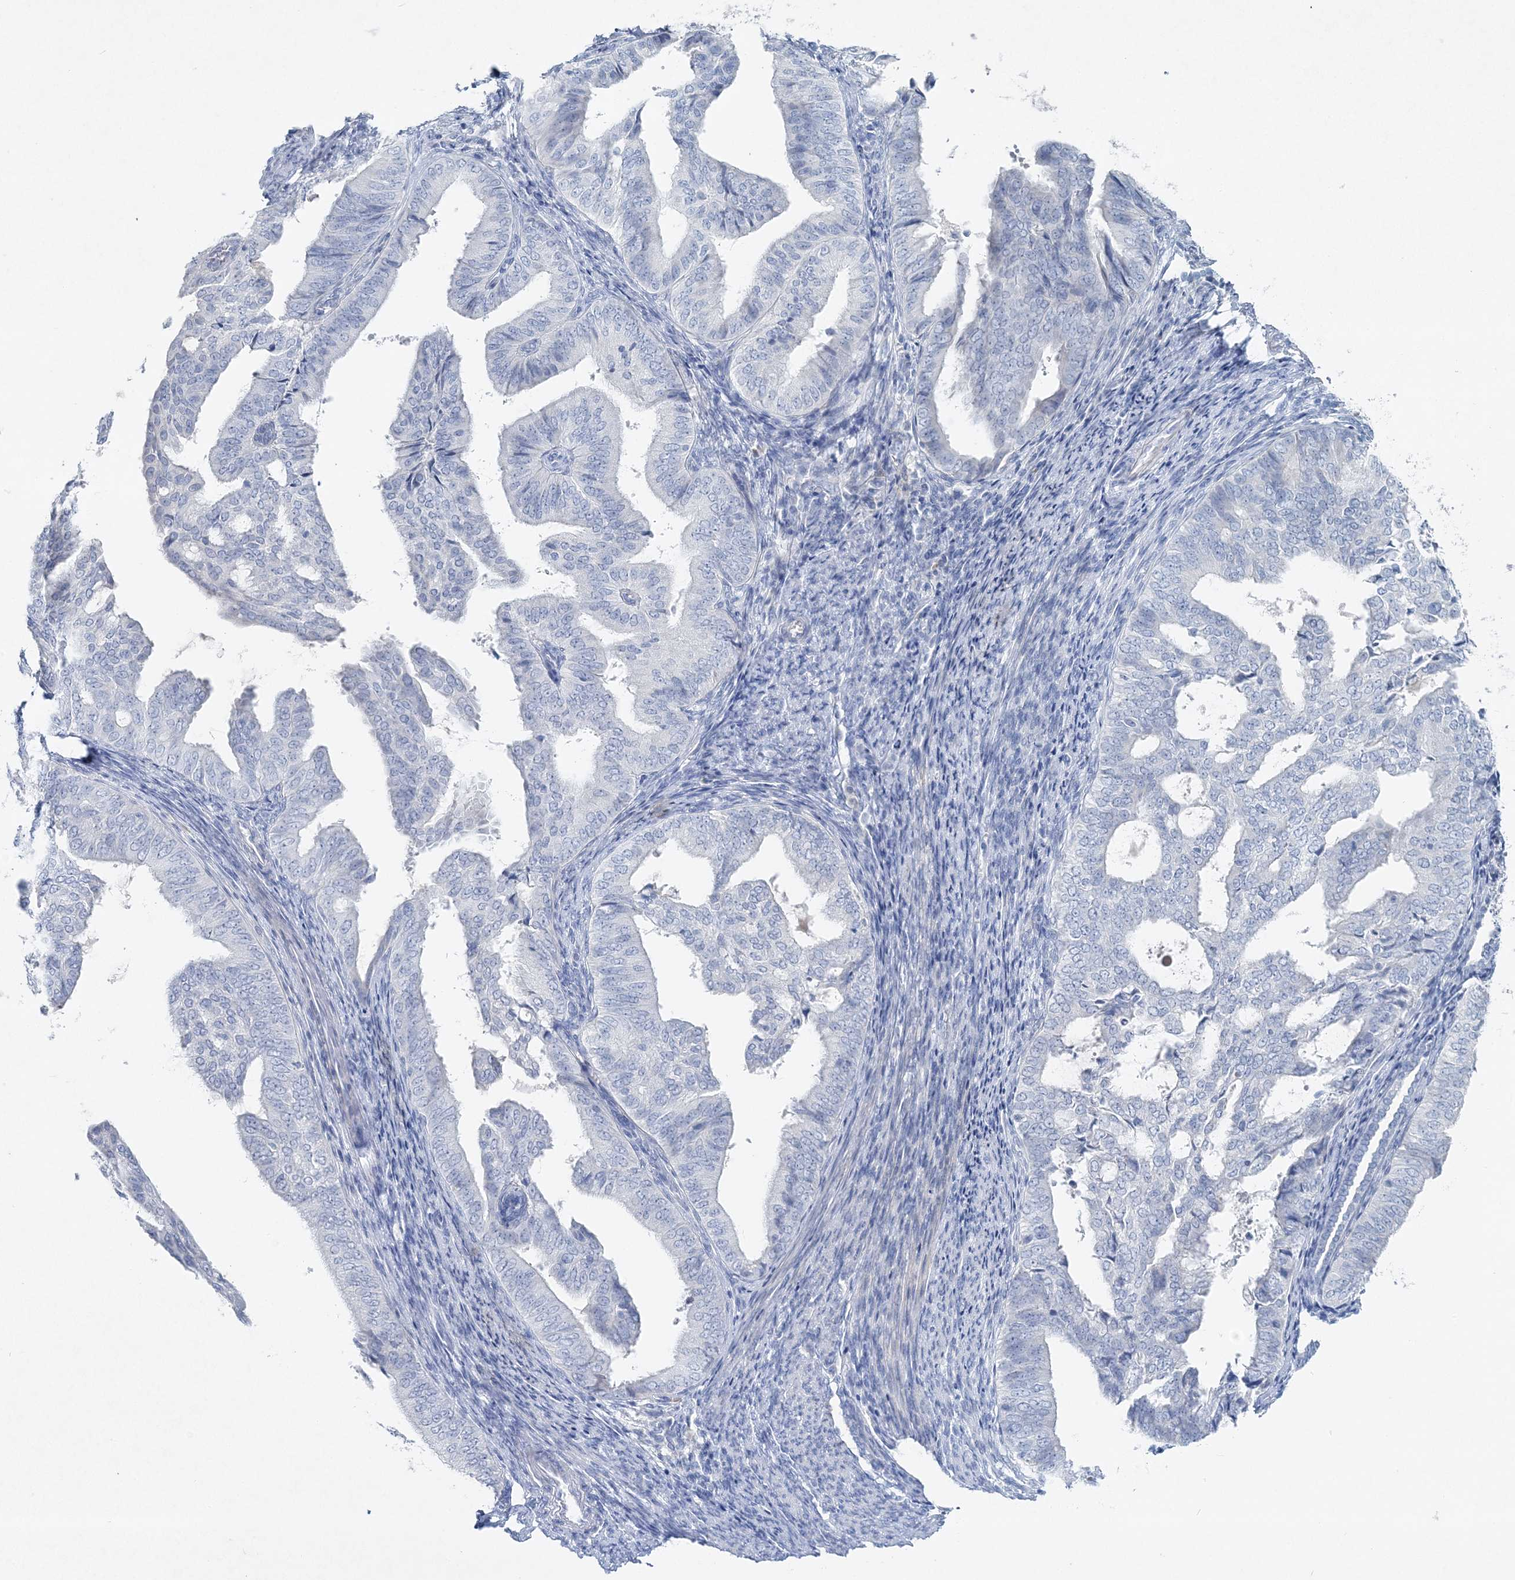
{"staining": {"intensity": "negative", "quantity": "none", "location": "none"}, "tissue": "endometrial cancer", "cell_type": "Tumor cells", "image_type": "cancer", "snomed": [{"axis": "morphology", "description": "Adenocarcinoma, NOS"}, {"axis": "topography", "description": "Endometrium"}], "caption": "This micrograph is of endometrial adenocarcinoma stained with immunohistochemistry to label a protein in brown with the nuclei are counter-stained blue. There is no expression in tumor cells. (DAB immunohistochemistry (IHC) visualized using brightfield microscopy, high magnification).", "gene": "GCKR", "patient": {"sex": "female", "age": 58}}